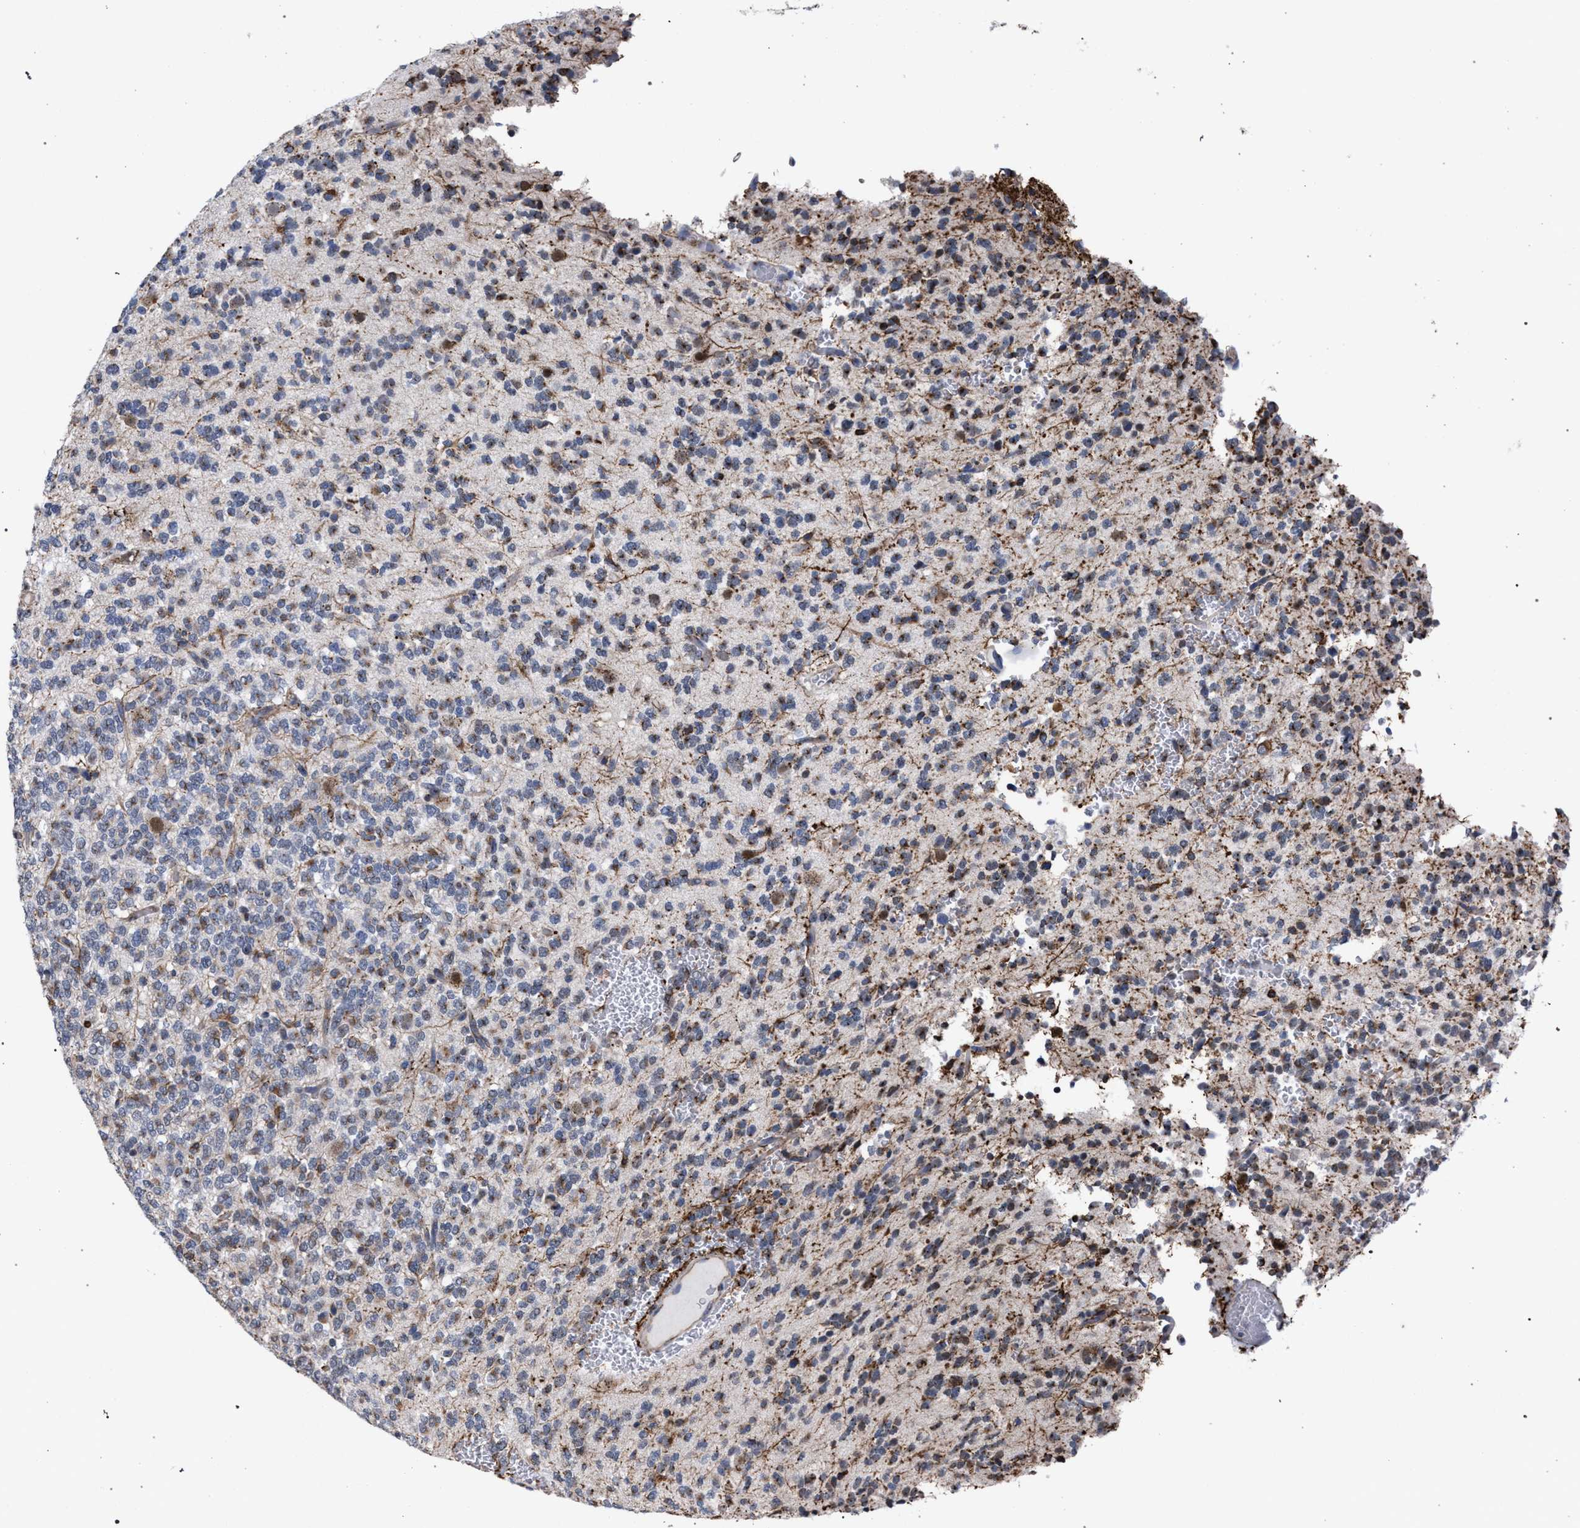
{"staining": {"intensity": "moderate", "quantity": "<25%", "location": "cytoplasmic/membranous"}, "tissue": "glioma", "cell_type": "Tumor cells", "image_type": "cancer", "snomed": [{"axis": "morphology", "description": "Glioma, malignant, Low grade"}, {"axis": "topography", "description": "Brain"}], "caption": "Immunohistochemical staining of malignant low-grade glioma exhibits low levels of moderate cytoplasmic/membranous protein positivity in approximately <25% of tumor cells.", "gene": "GOLGA2", "patient": {"sex": "male", "age": 38}}